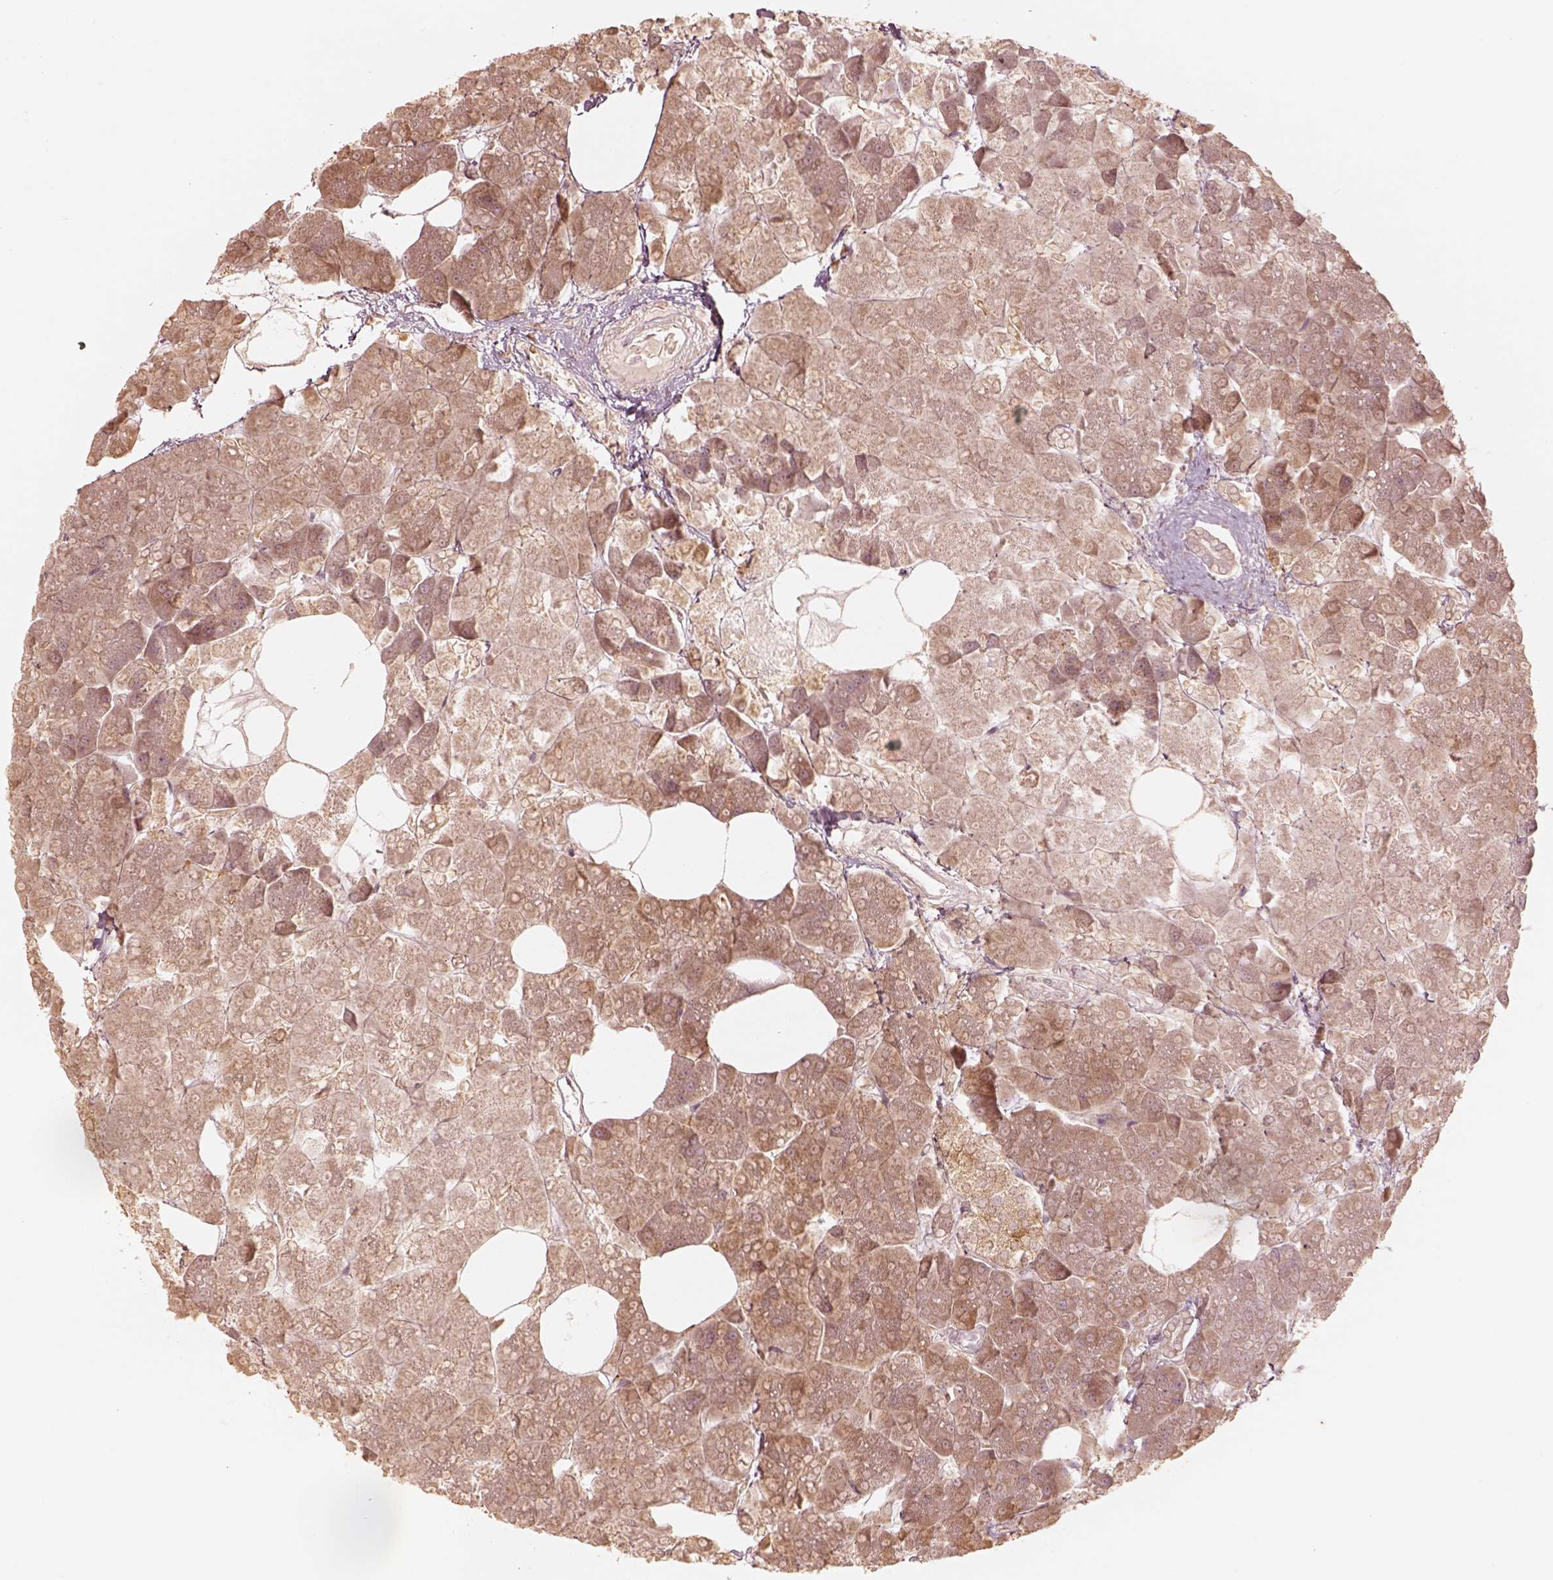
{"staining": {"intensity": "moderate", "quantity": ">75%", "location": "cytoplasmic/membranous"}, "tissue": "pancreas", "cell_type": "Exocrine glandular cells", "image_type": "normal", "snomed": [{"axis": "morphology", "description": "Normal tissue, NOS"}, {"axis": "topography", "description": "Adipose tissue"}, {"axis": "topography", "description": "Pancreas"}, {"axis": "topography", "description": "Peripheral nerve tissue"}], "caption": "Moderate cytoplasmic/membranous positivity is seen in approximately >75% of exocrine glandular cells in unremarkable pancreas.", "gene": "WLS", "patient": {"sex": "female", "age": 58}}